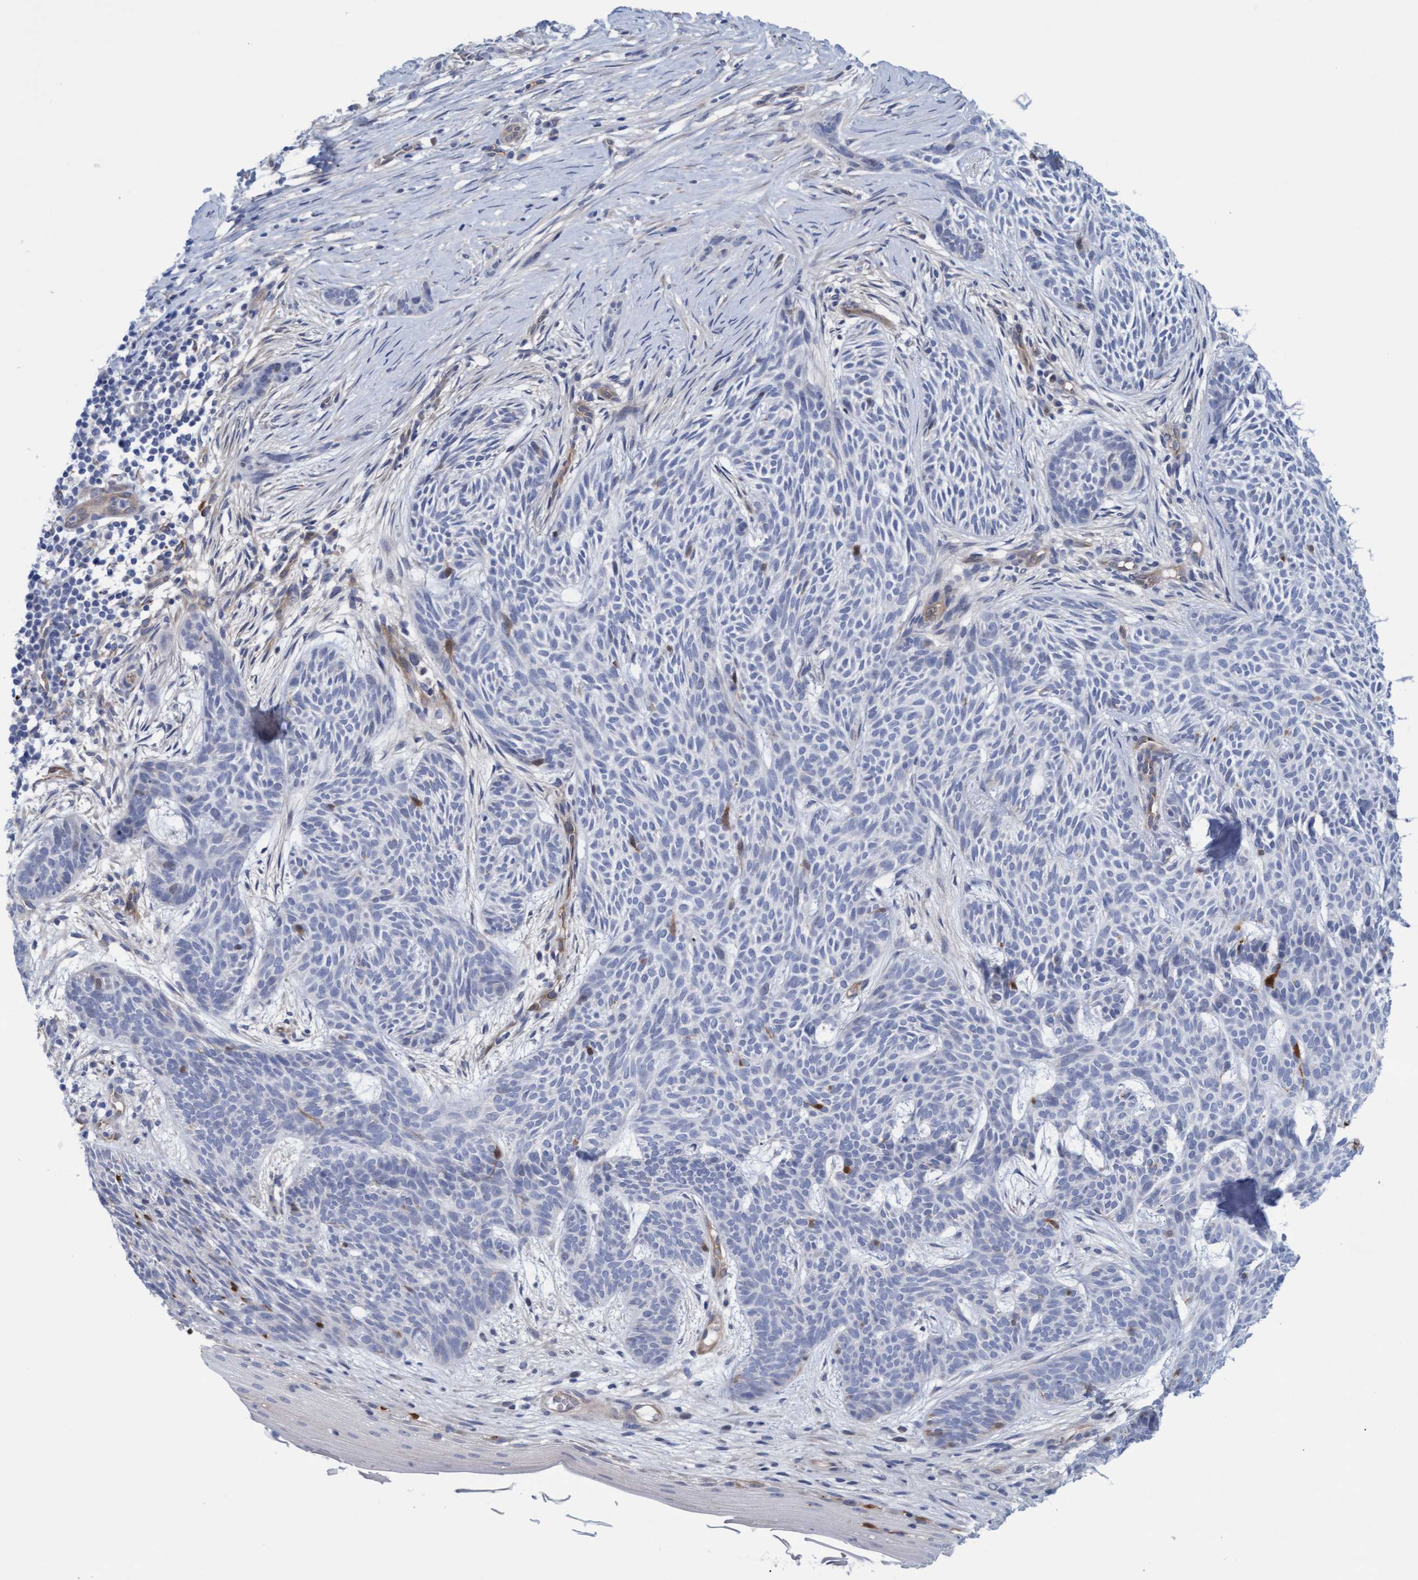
{"staining": {"intensity": "negative", "quantity": "none", "location": "none"}, "tissue": "skin cancer", "cell_type": "Tumor cells", "image_type": "cancer", "snomed": [{"axis": "morphology", "description": "Basal cell carcinoma"}, {"axis": "topography", "description": "Skin"}], "caption": "This is an immunohistochemistry image of skin cancer. There is no staining in tumor cells.", "gene": "STXBP1", "patient": {"sex": "female", "age": 59}}